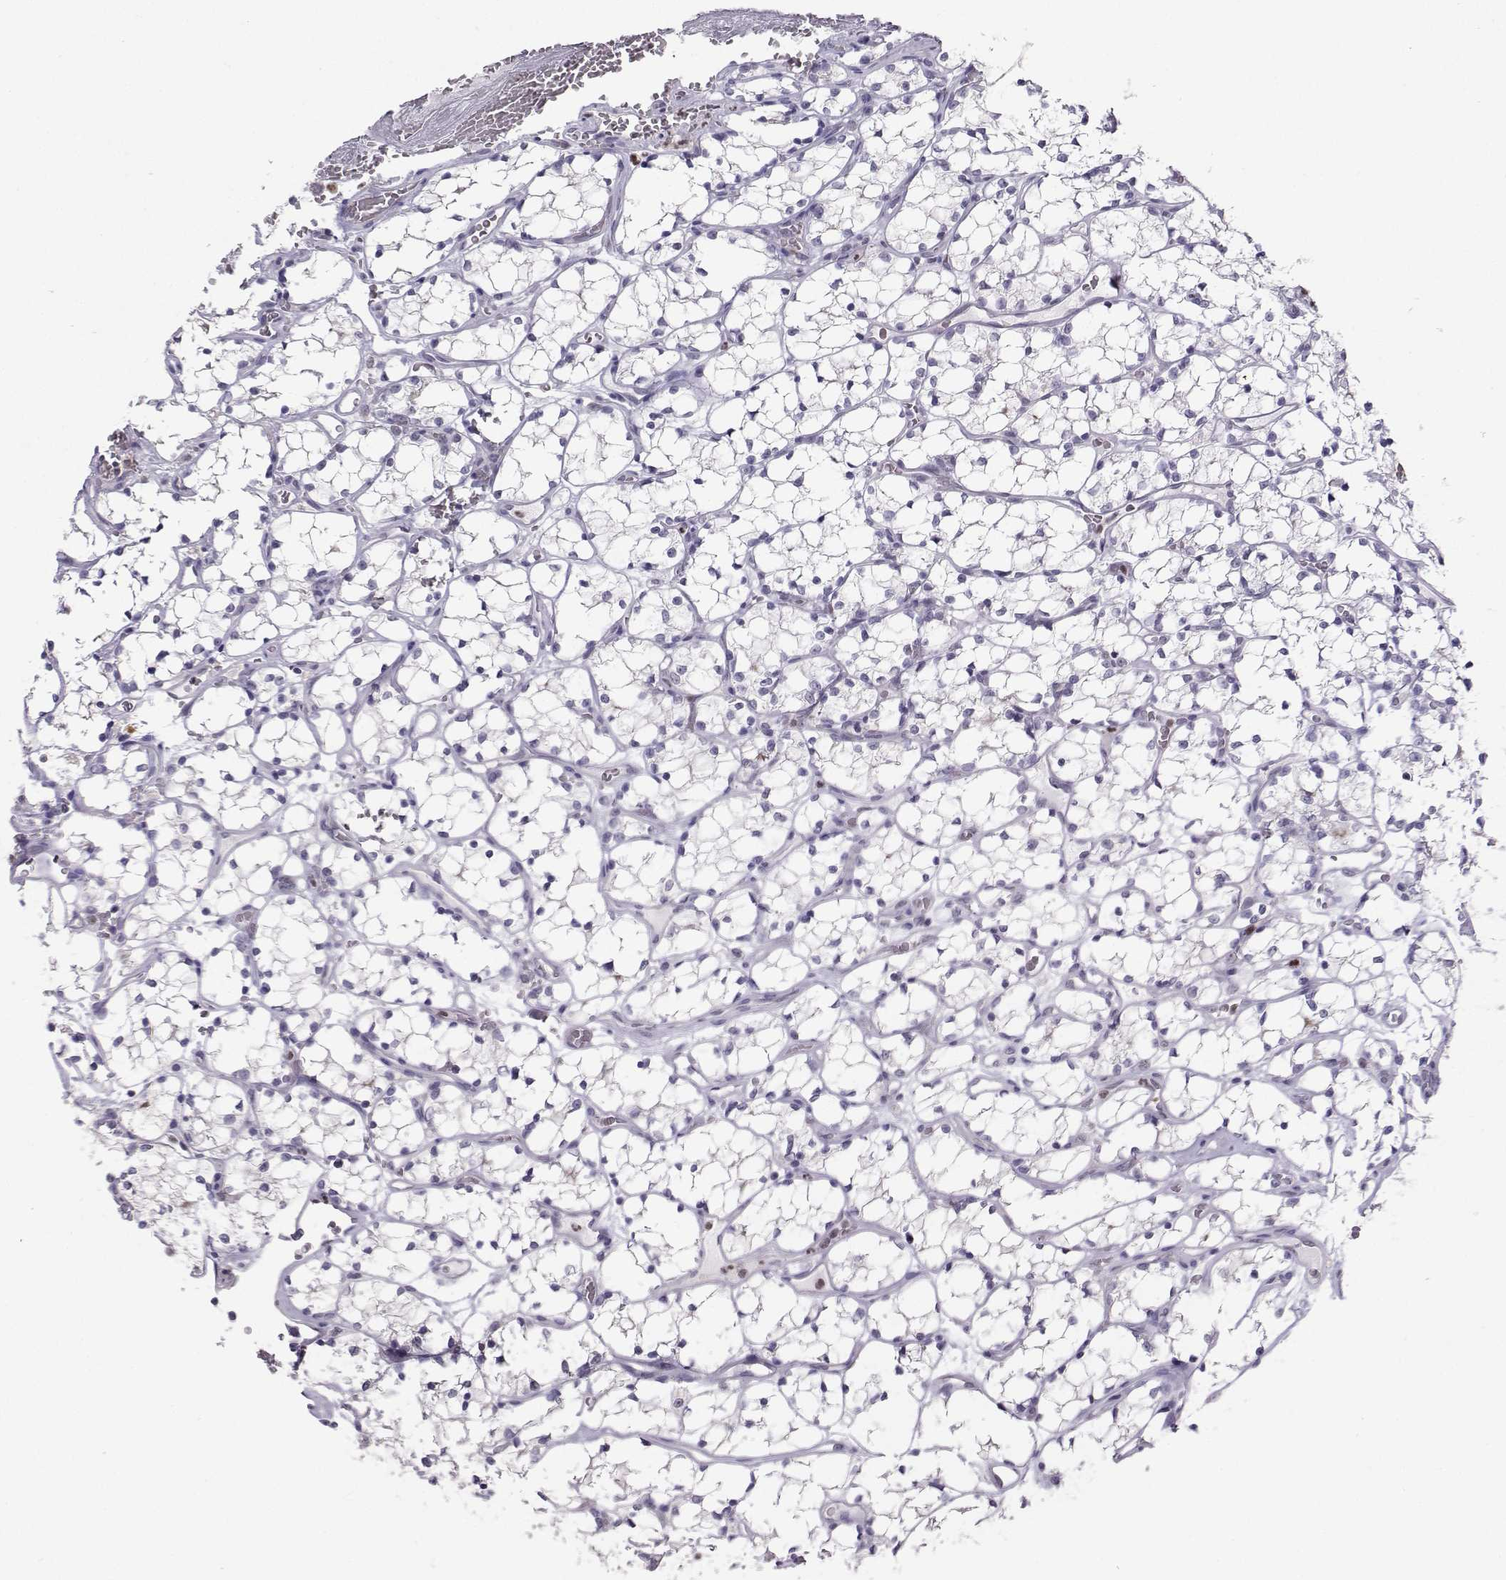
{"staining": {"intensity": "negative", "quantity": "none", "location": "none"}, "tissue": "renal cancer", "cell_type": "Tumor cells", "image_type": "cancer", "snomed": [{"axis": "morphology", "description": "Adenocarcinoma, NOS"}, {"axis": "topography", "description": "Kidney"}], "caption": "Immunohistochemical staining of human adenocarcinoma (renal) shows no significant expression in tumor cells.", "gene": "TEDC2", "patient": {"sex": "female", "age": 69}}